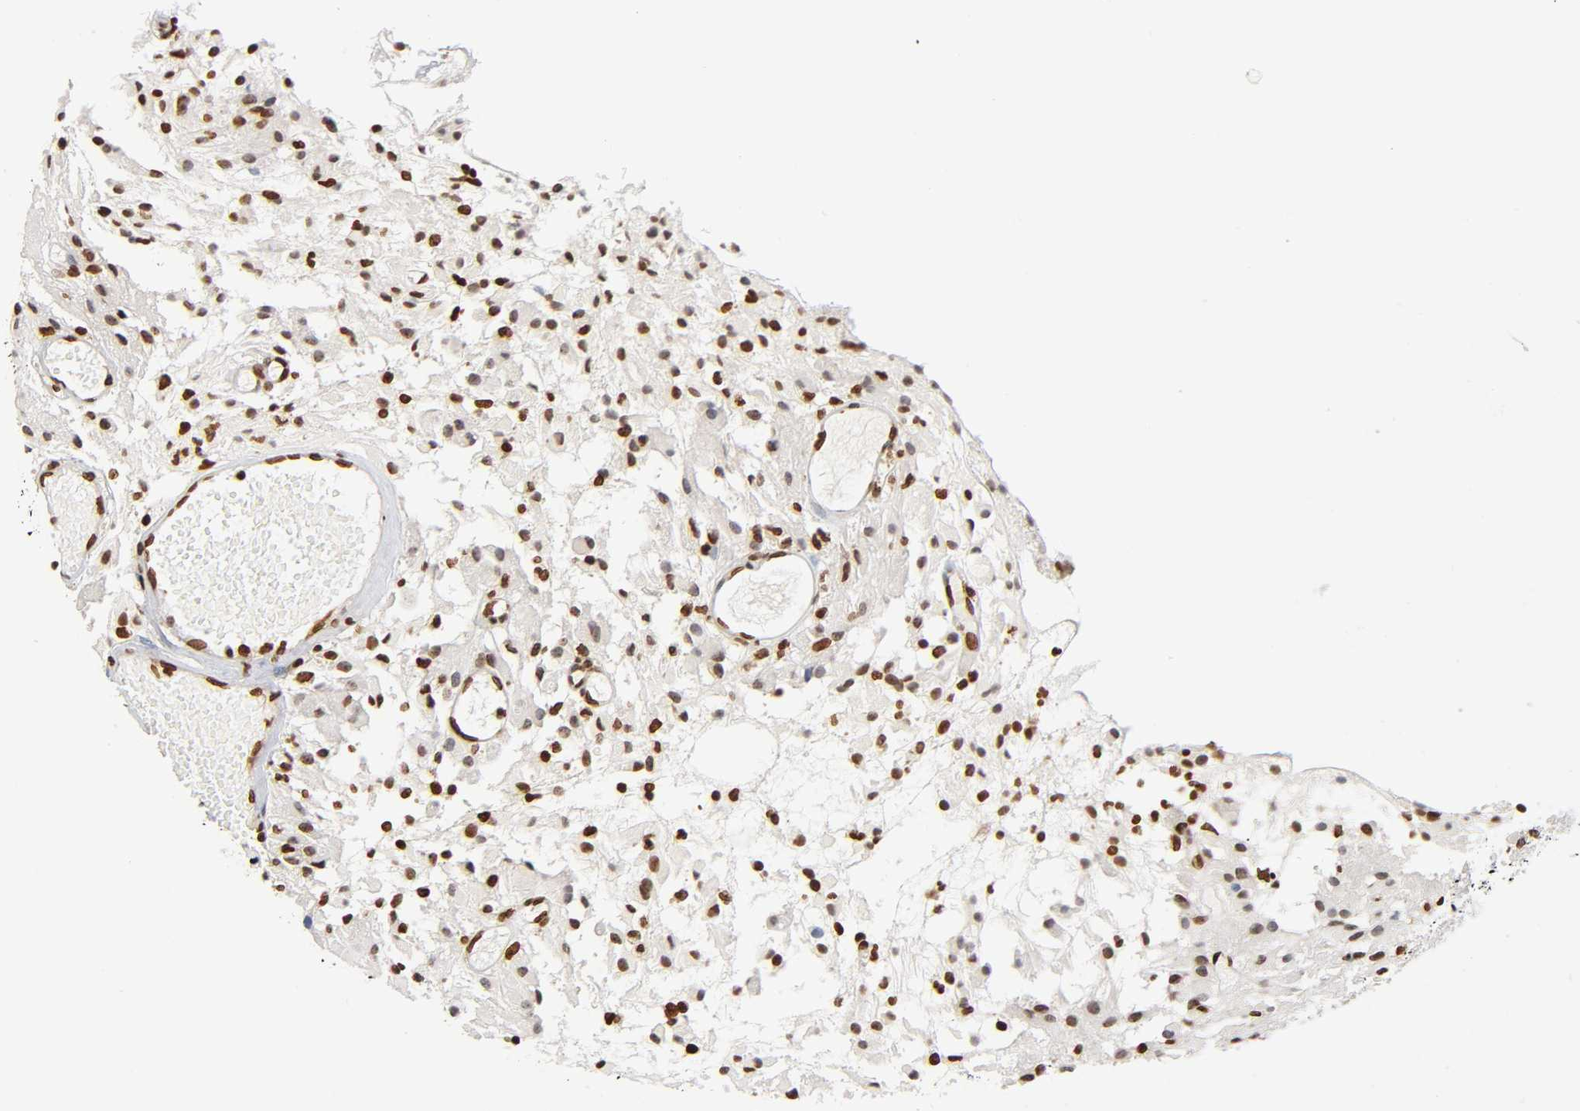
{"staining": {"intensity": "moderate", "quantity": ">75%", "location": "nuclear"}, "tissue": "glioma", "cell_type": "Tumor cells", "image_type": "cancer", "snomed": [{"axis": "morphology", "description": "Glioma, malignant, High grade"}, {"axis": "topography", "description": "Brain"}], "caption": "Malignant high-grade glioma stained with immunohistochemistry (IHC) exhibits moderate nuclear expression in approximately >75% of tumor cells.", "gene": "HOXA6", "patient": {"sex": "female", "age": 59}}